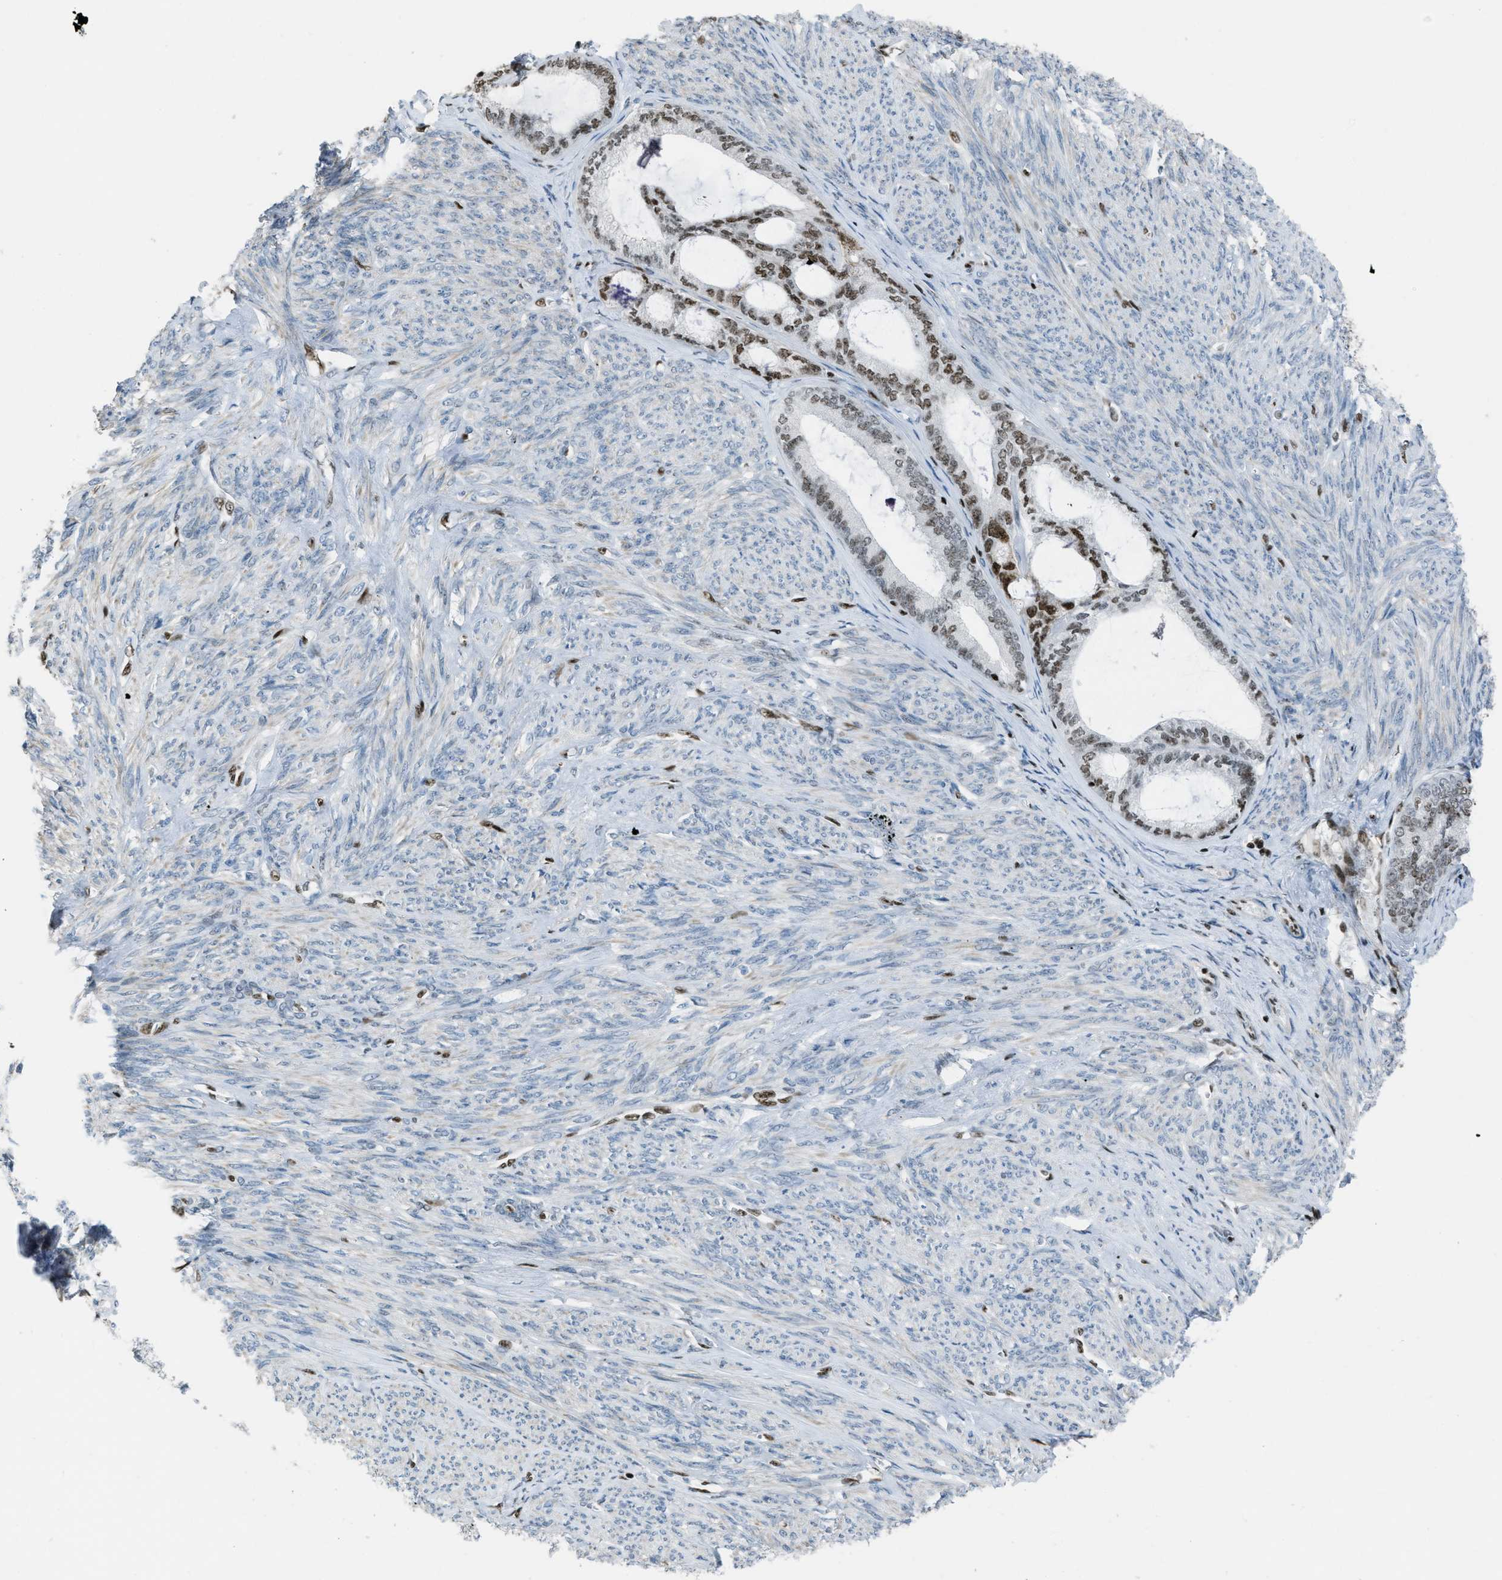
{"staining": {"intensity": "moderate", "quantity": ">75%", "location": "nuclear"}, "tissue": "endometrial cancer", "cell_type": "Tumor cells", "image_type": "cancer", "snomed": [{"axis": "morphology", "description": "Adenocarcinoma, NOS"}, {"axis": "topography", "description": "Endometrium"}], "caption": "This image shows immunohistochemistry (IHC) staining of adenocarcinoma (endometrial), with medium moderate nuclear expression in approximately >75% of tumor cells.", "gene": "SLFN5", "patient": {"sex": "female", "age": 86}}